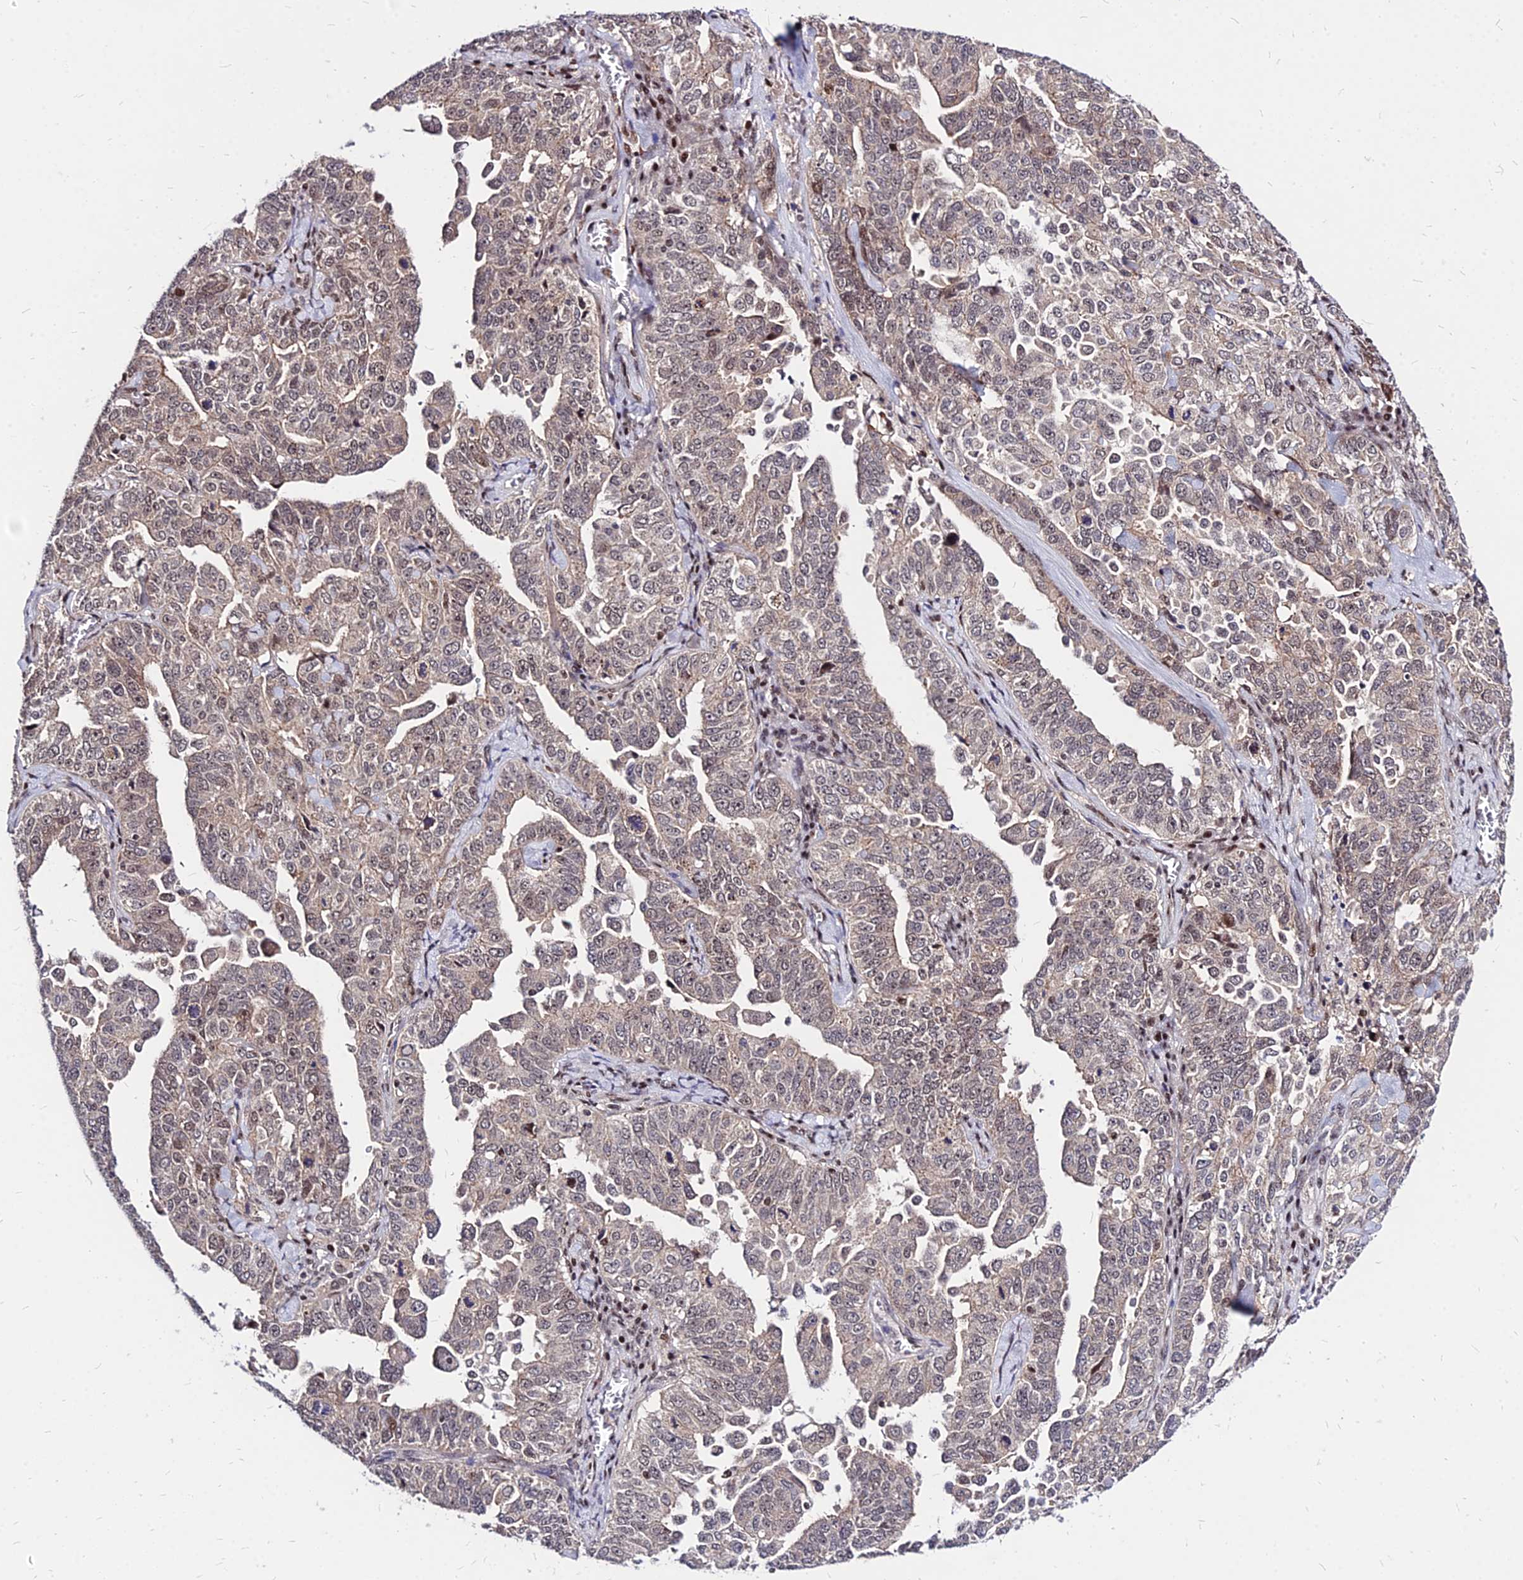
{"staining": {"intensity": "moderate", "quantity": "<25%", "location": "nuclear"}, "tissue": "ovarian cancer", "cell_type": "Tumor cells", "image_type": "cancer", "snomed": [{"axis": "morphology", "description": "Carcinoma, endometroid"}, {"axis": "topography", "description": "Ovary"}], "caption": "Tumor cells exhibit low levels of moderate nuclear expression in about <25% of cells in human ovarian cancer (endometroid carcinoma).", "gene": "DDX55", "patient": {"sex": "female", "age": 62}}